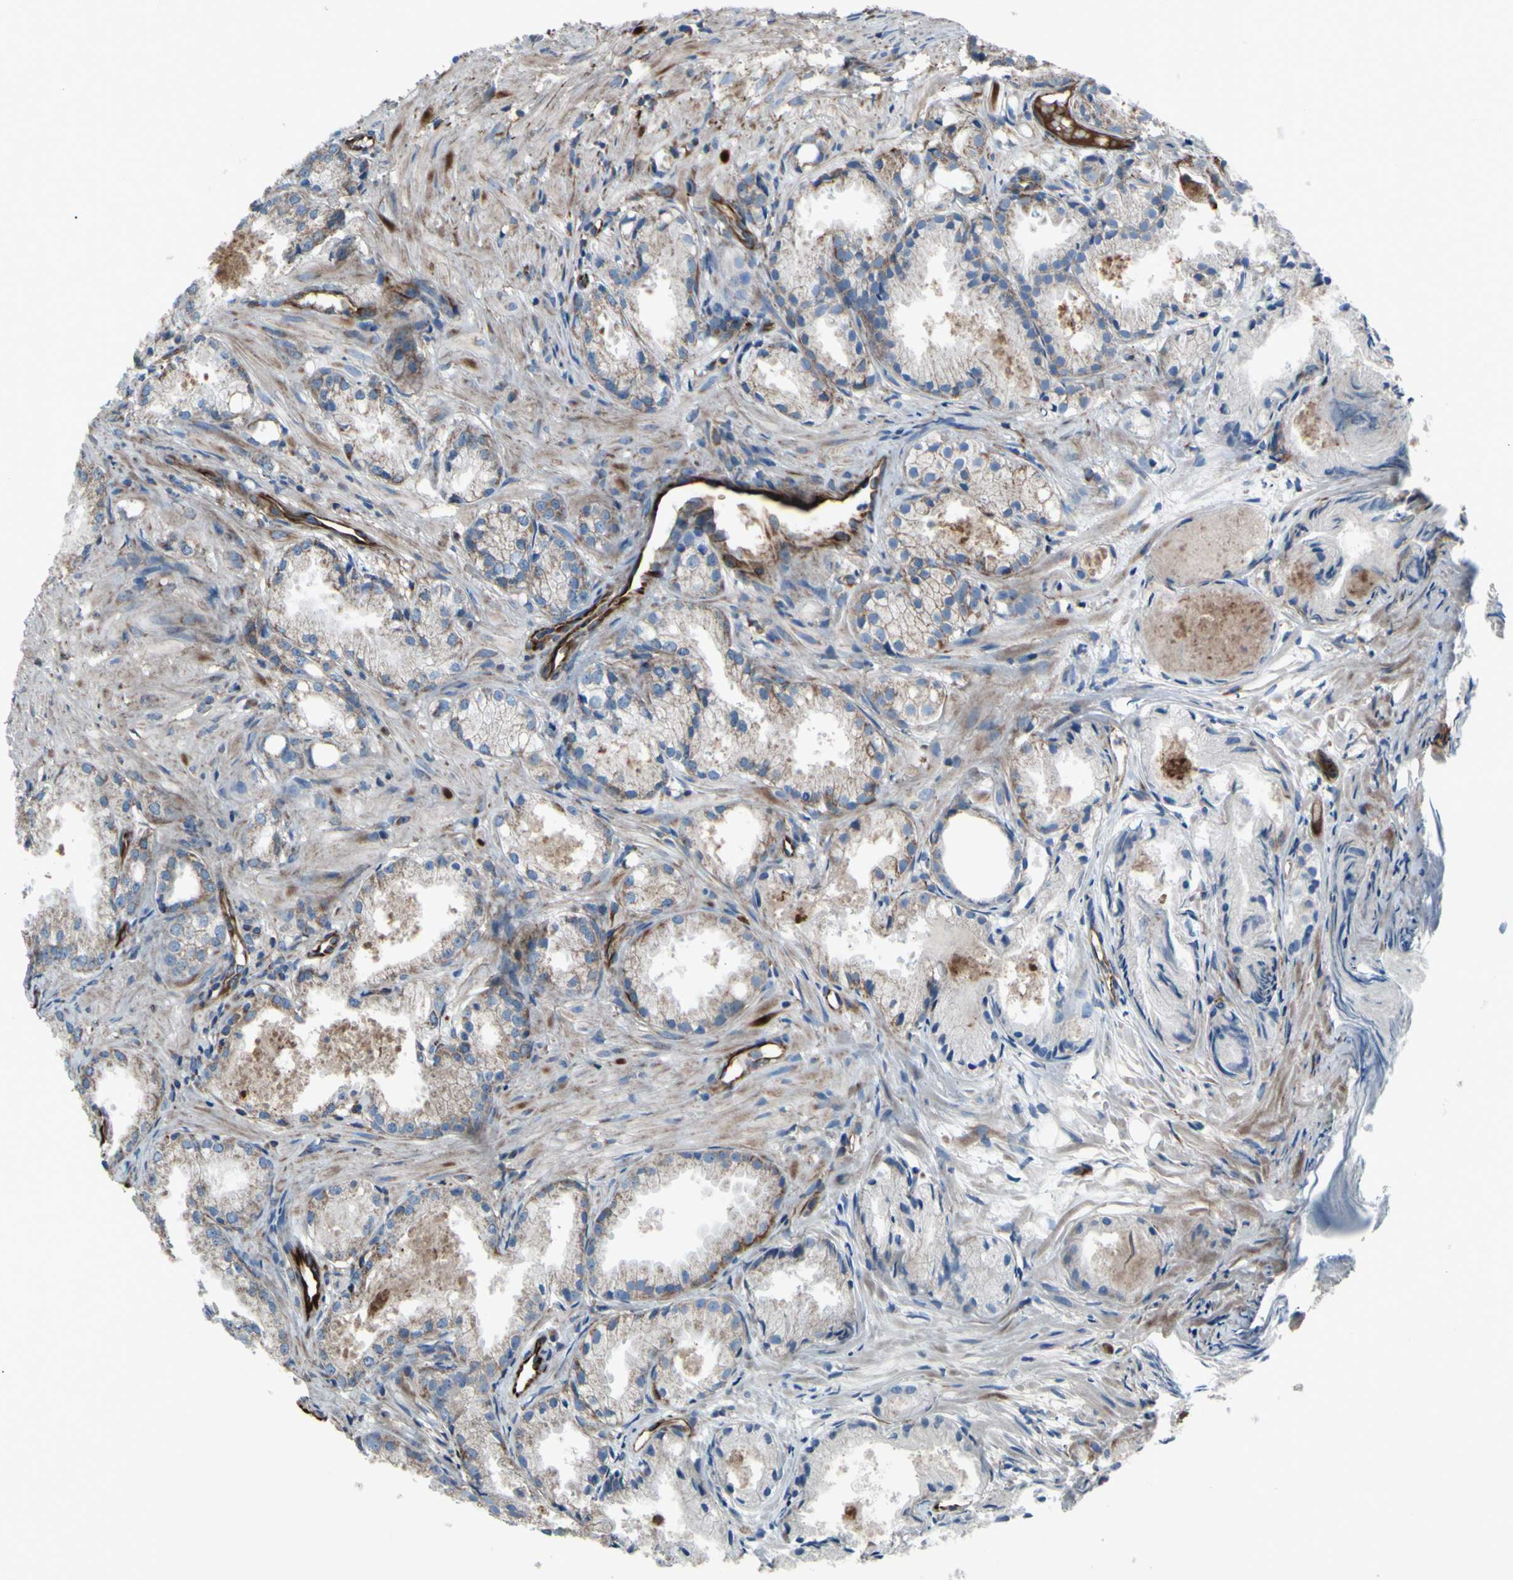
{"staining": {"intensity": "weak", "quantity": "25%-75%", "location": "cytoplasmic/membranous"}, "tissue": "prostate cancer", "cell_type": "Tumor cells", "image_type": "cancer", "snomed": [{"axis": "morphology", "description": "Adenocarcinoma, Low grade"}, {"axis": "topography", "description": "Prostate"}], "caption": "Immunohistochemistry (IHC) of prostate cancer (low-grade adenocarcinoma) demonstrates low levels of weak cytoplasmic/membranous positivity in about 25%-75% of tumor cells. The staining was performed using DAB to visualize the protein expression in brown, while the nuclei were stained in blue with hematoxylin (Magnification: 20x).", "gene": "EMC7", "patient": {"sex": "male", "age": 72}}